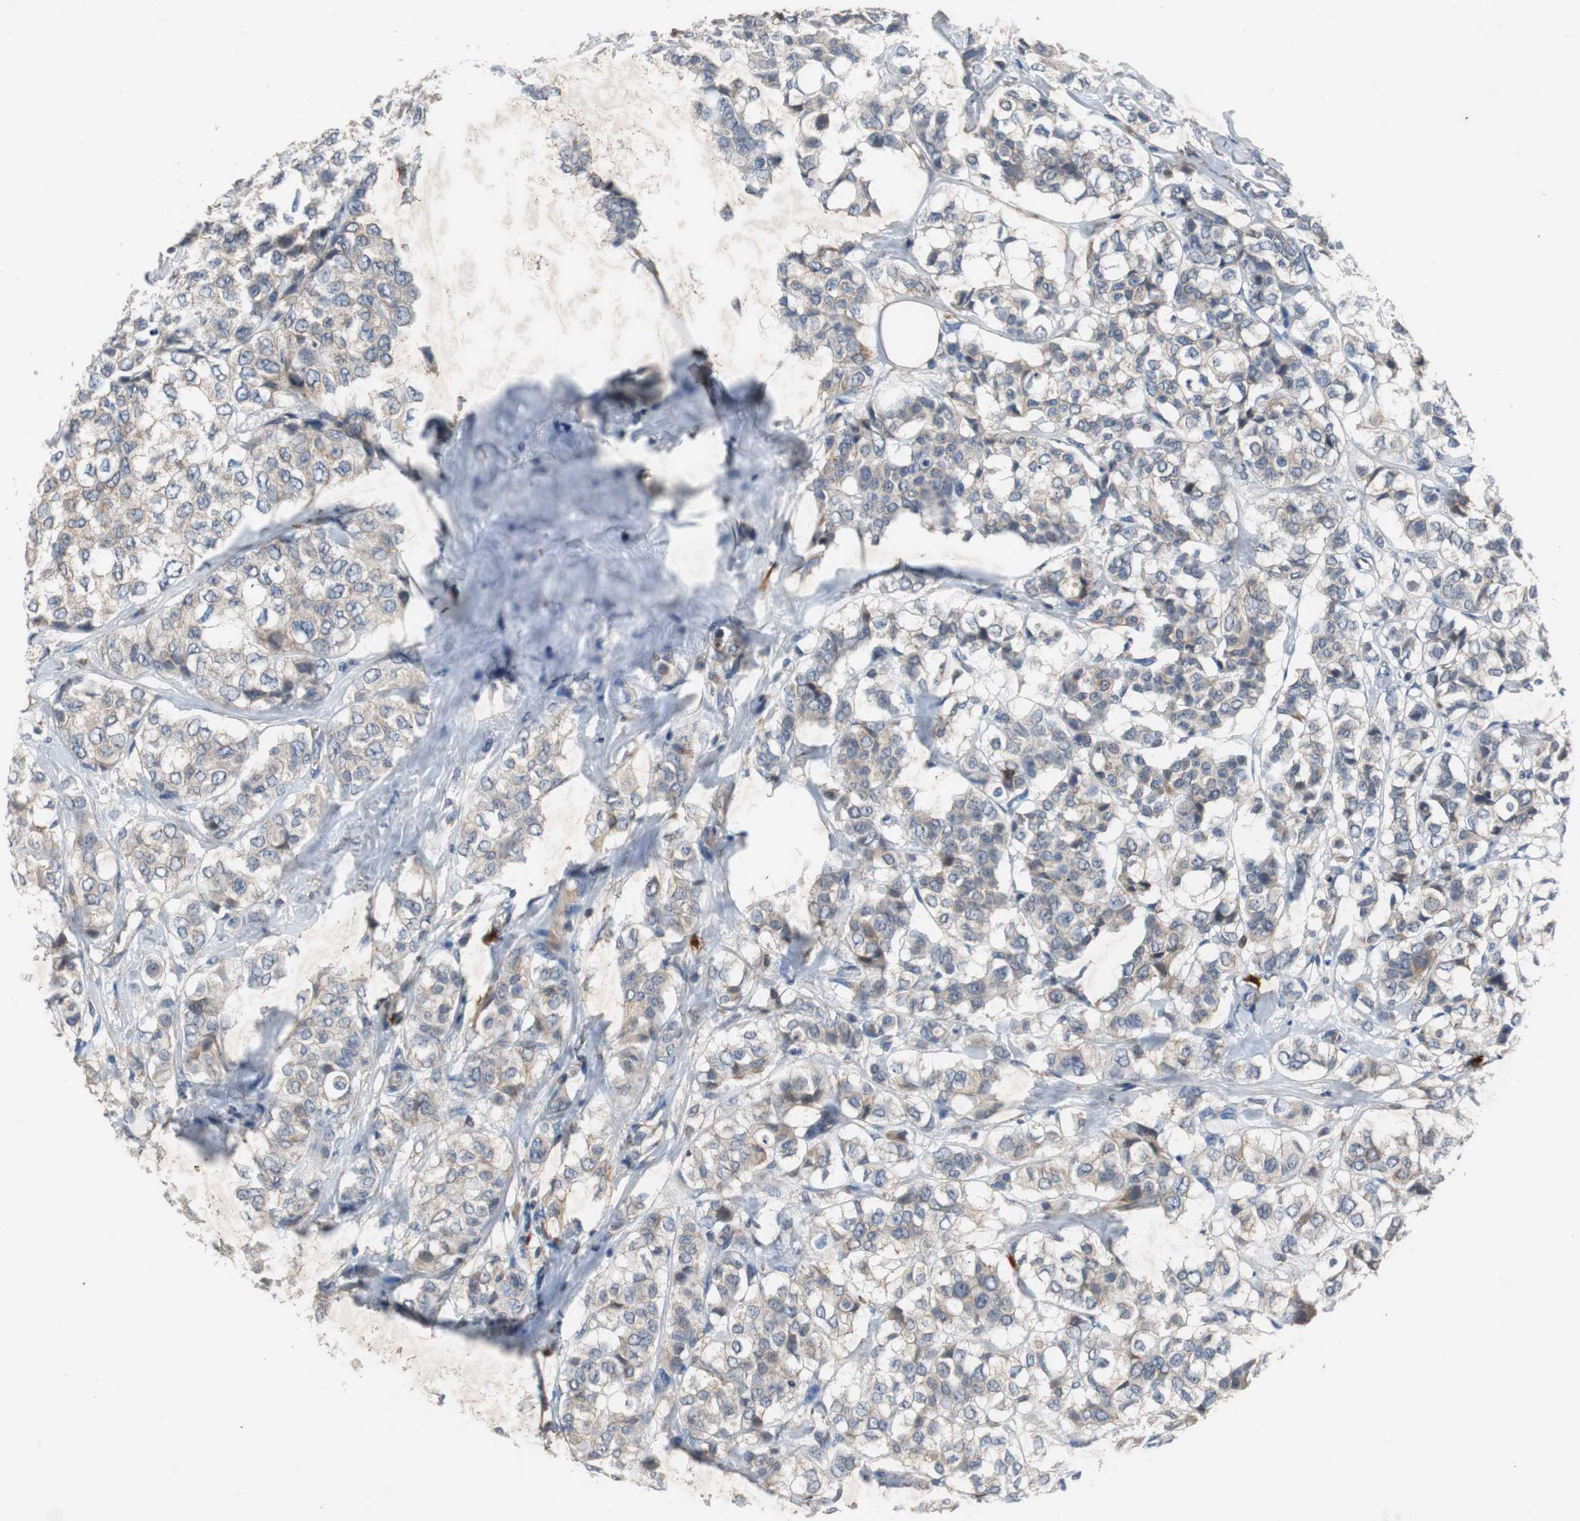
{"staining": {"intensity": "weak", "quantity": "25%-75%", "location": "cytoplasmic/membranous"}, "tissue": "breast cancer", "cell_type": "Tumor cells", "image_type": "cancer", "snomed": [{"axis": "morphology", "description": "Lobular carcinoma"}, {"axis": "topography", "description": "Breast"}], "caption": "A micrograph showing weak cytoplasmic/membranous positivity in about 25%-75% of tumor cells in breast lobular carcinoma, as visualized by brown immunohistochemical staining.", "gene": "CALB2", "patient": {"sex": "female", "age": 60}}